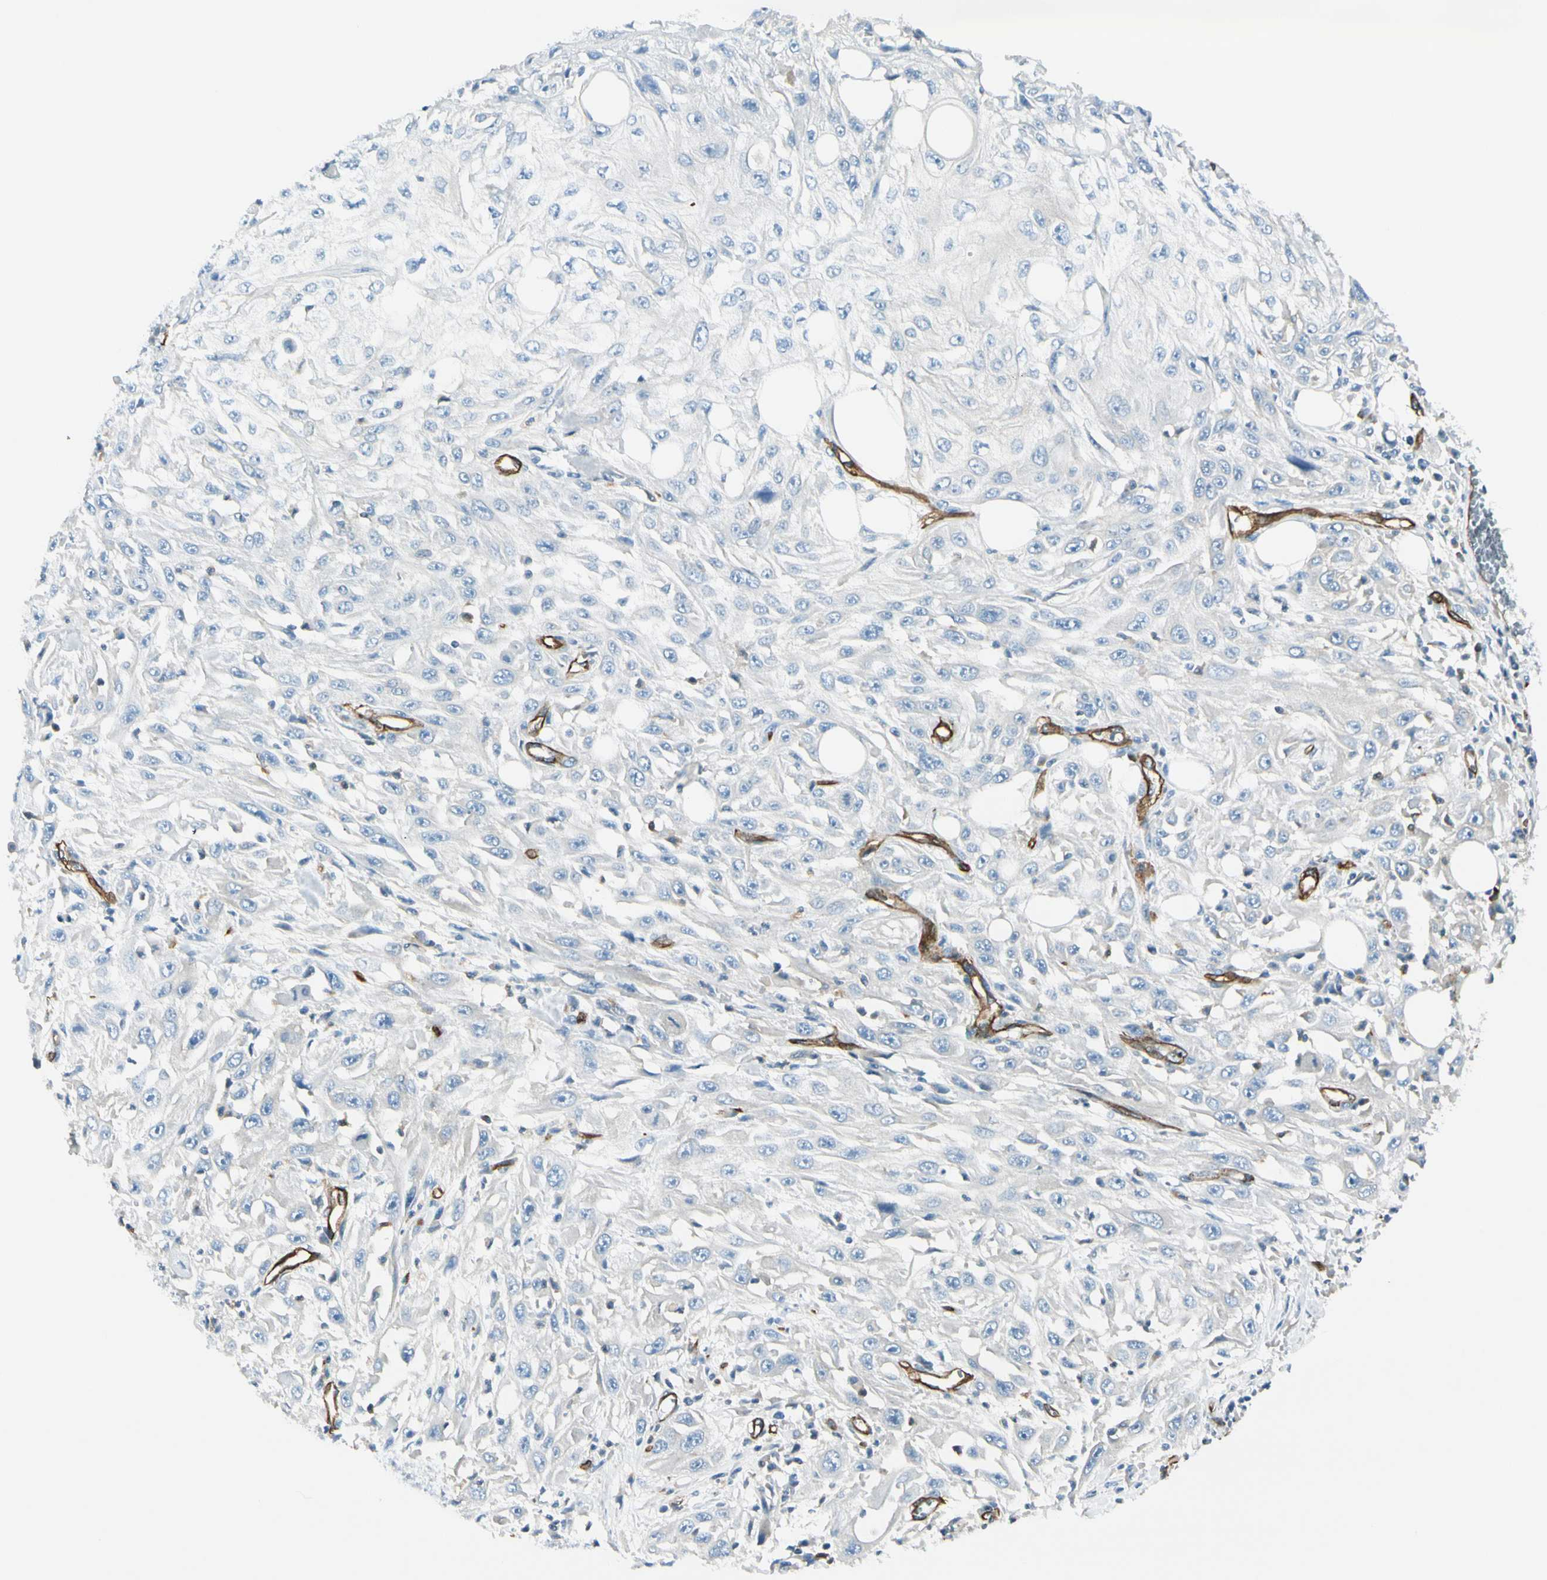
{"staining": {"intensity": "negative", "quantity": "none", "location": "none"}, "tissue": "skin cancer", "cell_type": "Tumor cells", "image_type": "cancer", "snomed": [{"axis": "morphology", "description": "Squamous cell carcinoma, NOS"}, {"axis": "topography", "description": "Skin"}], "caption": "High power microscopy micrograph of an IHC micrograph of skin cancer, revealing no significant expression in tumor cells.", "gene": "CD93", "patient": {"sex": "male", "age": 75}}